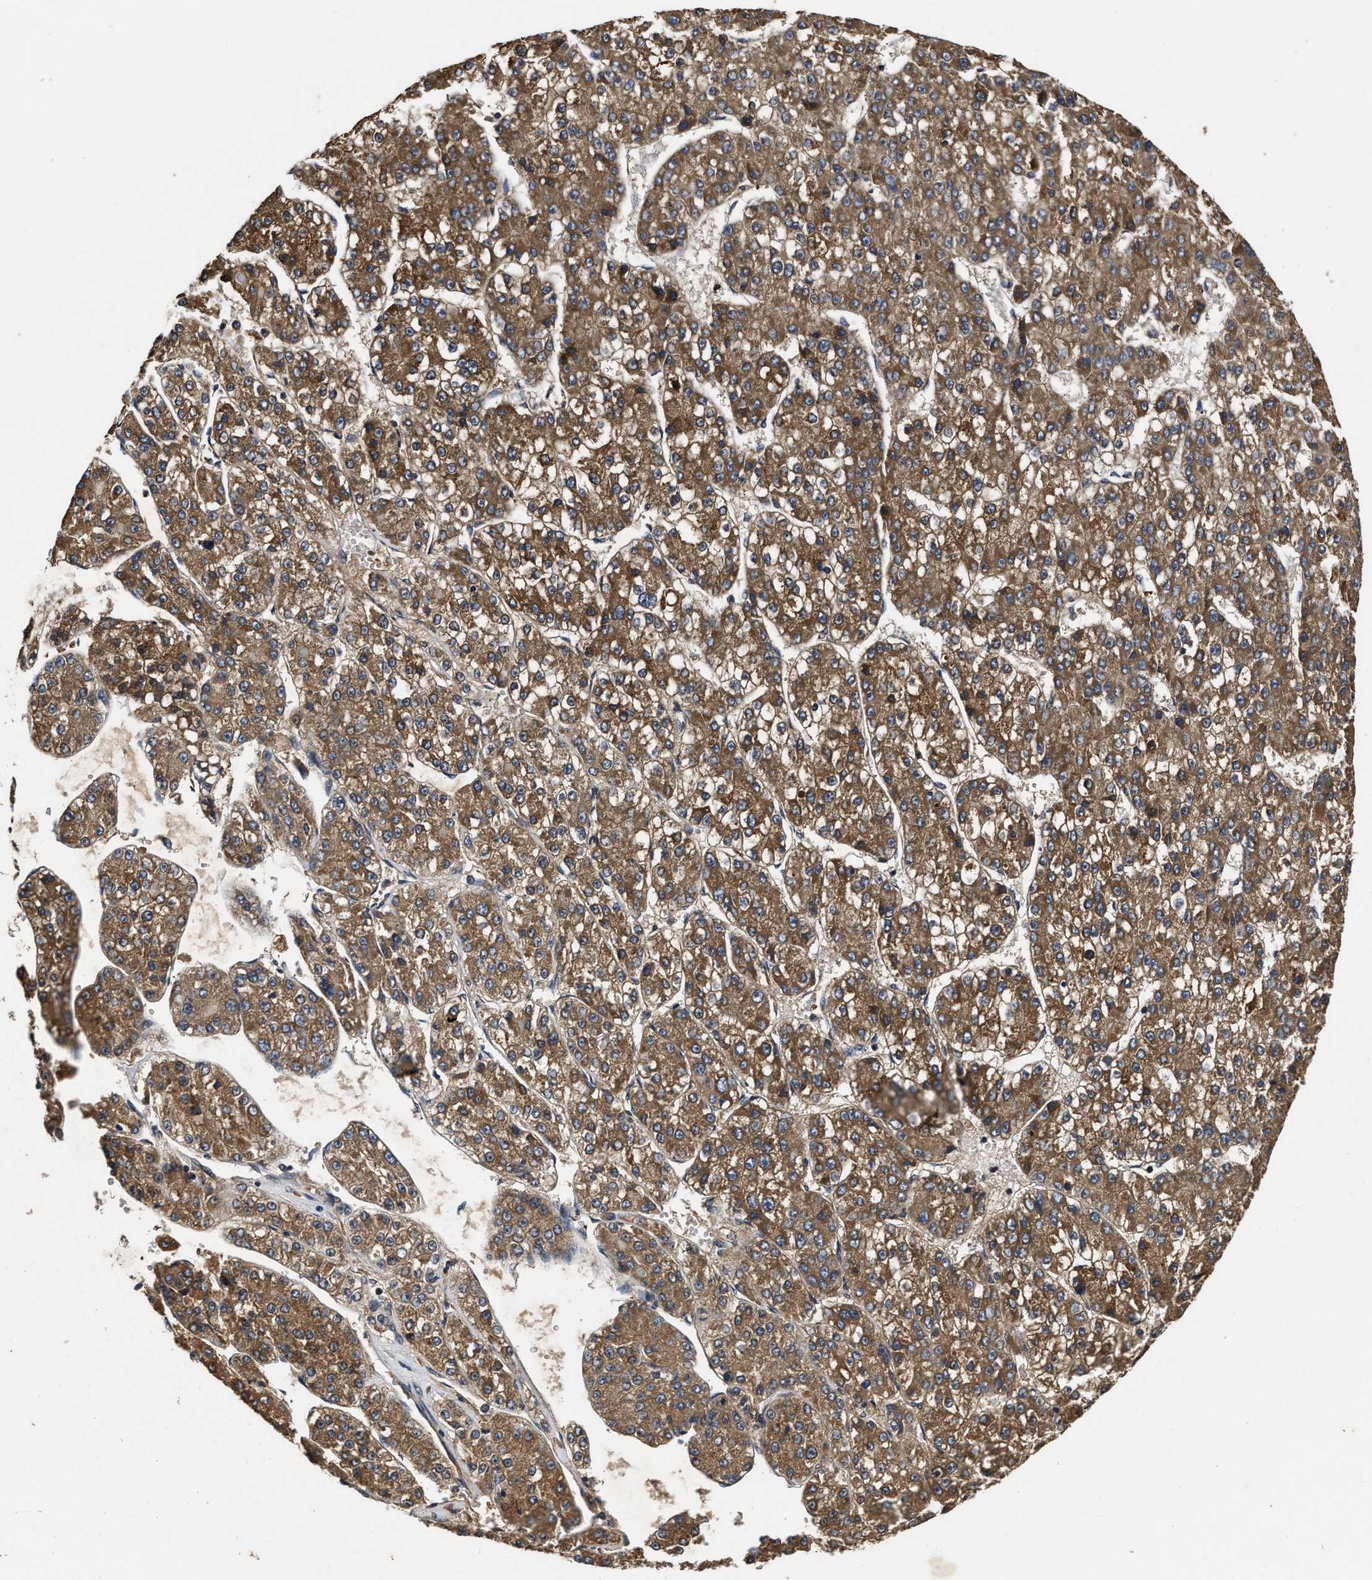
{"staining": {"intensity": "moderate", "quantity": ">75%", "location": "cytoplasmic/membranous"}, "tissue": "liver cancer", "cell_type": "Tumor cells", "image_type": "cancer", "snomed": [{"axis": "morphology", "description": "Carcinoma, Hepatocellular, NOS"}, {"axis": "topography", "description": "Liver"}], "caption": "Immunohistochemistry (DAB (3,3'-diaminobenzidine)) staining of liver cancer (hepatocellular carcinoma) demonstrates moderate cytoplasmic/membranous protein expression in about >75% of tumor cells. The staining is performed using DAB (3,3'-diaminobenzidine) brown chromogen to label protein expression. The nuclei are counter-stained blue using hematoxylin.", "gene": "EFNA4", "patient": {"sex": "female", "age": 73}}